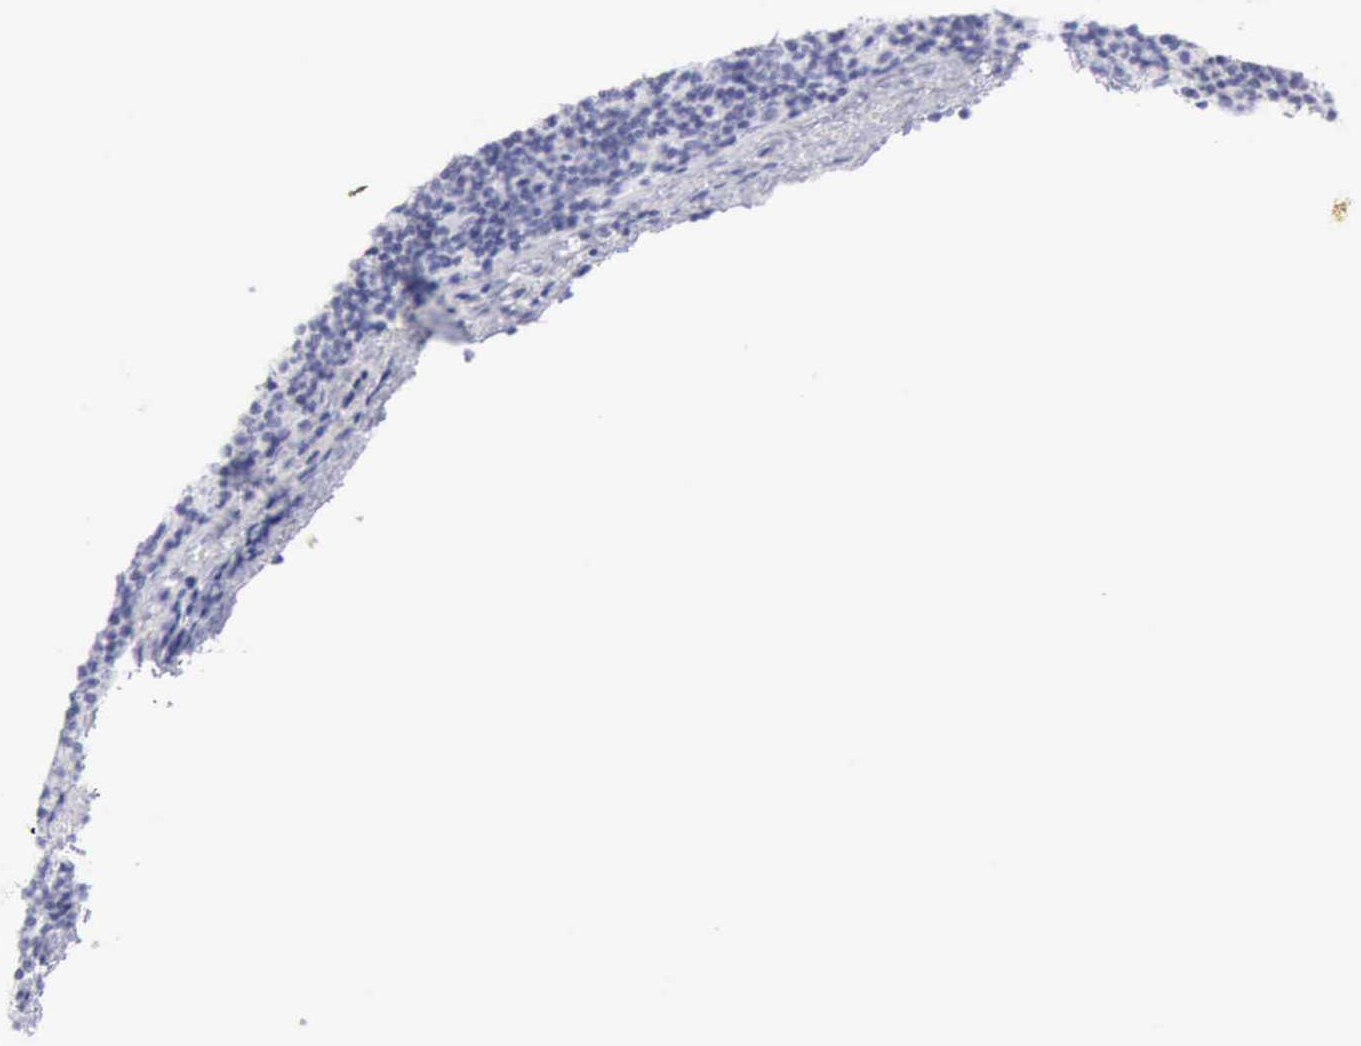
{"staining": {"intensity": "negative", "quantity": "none", "location": "none"}, "tissue": "lymphoma", "cell_type": "Tumor cells", "image_type": "cancer", "snomed": [{"axis": "morphology", "description": "Malignant lymphoma, non-Hodgkin's type, Low grade"}, {"axis": "topography", "description": "Lymph node"}], "caption": "Immunohistochemical staining of low-grade malignant lymphoma, non-Hodgkin's type displays no significant expression in tumor cells. (IHC, brightfield microscopy, high magnification).", "gene": "KRT5", "patient": {"sex": "female", "age": 69}}